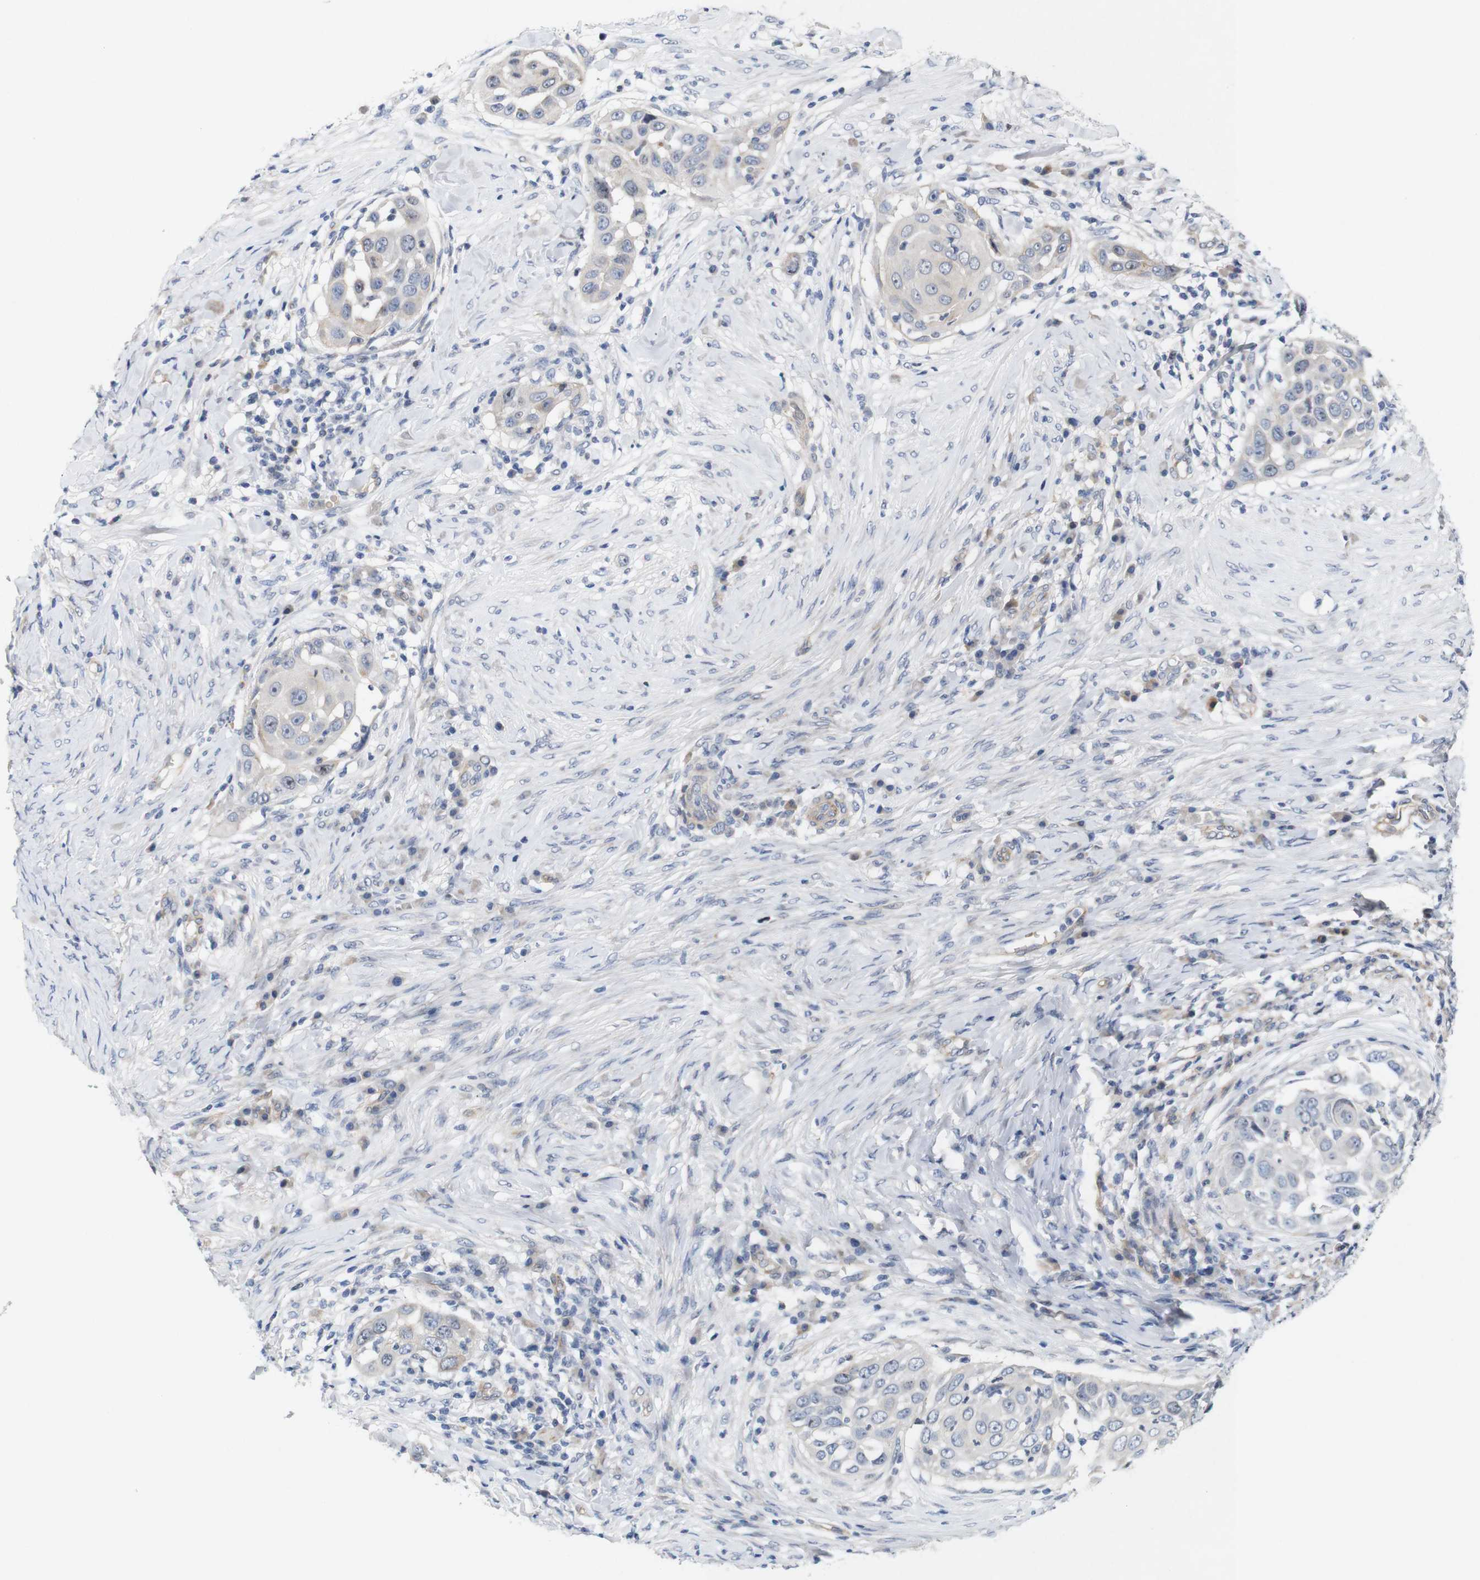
{"staining": {"intensity": "weak", "quantity": "<25%", "location": "cytoplasmic/membranous"}, "tissue": "skin cancer", "cell_type": "Tumor cells", "image_type": "cancer", "snomed": [{"axis": "morphology", "description": "Squamous cell carcinoma, NOS"}, {"axis": "topography", "description": "Skin"}], "caption": "Tumor cells show no significant protein positivity in skin cancer (squamous cell carcinoma).", "gene": "CYB561", "patient": {"sex": "female", "age": 44}}